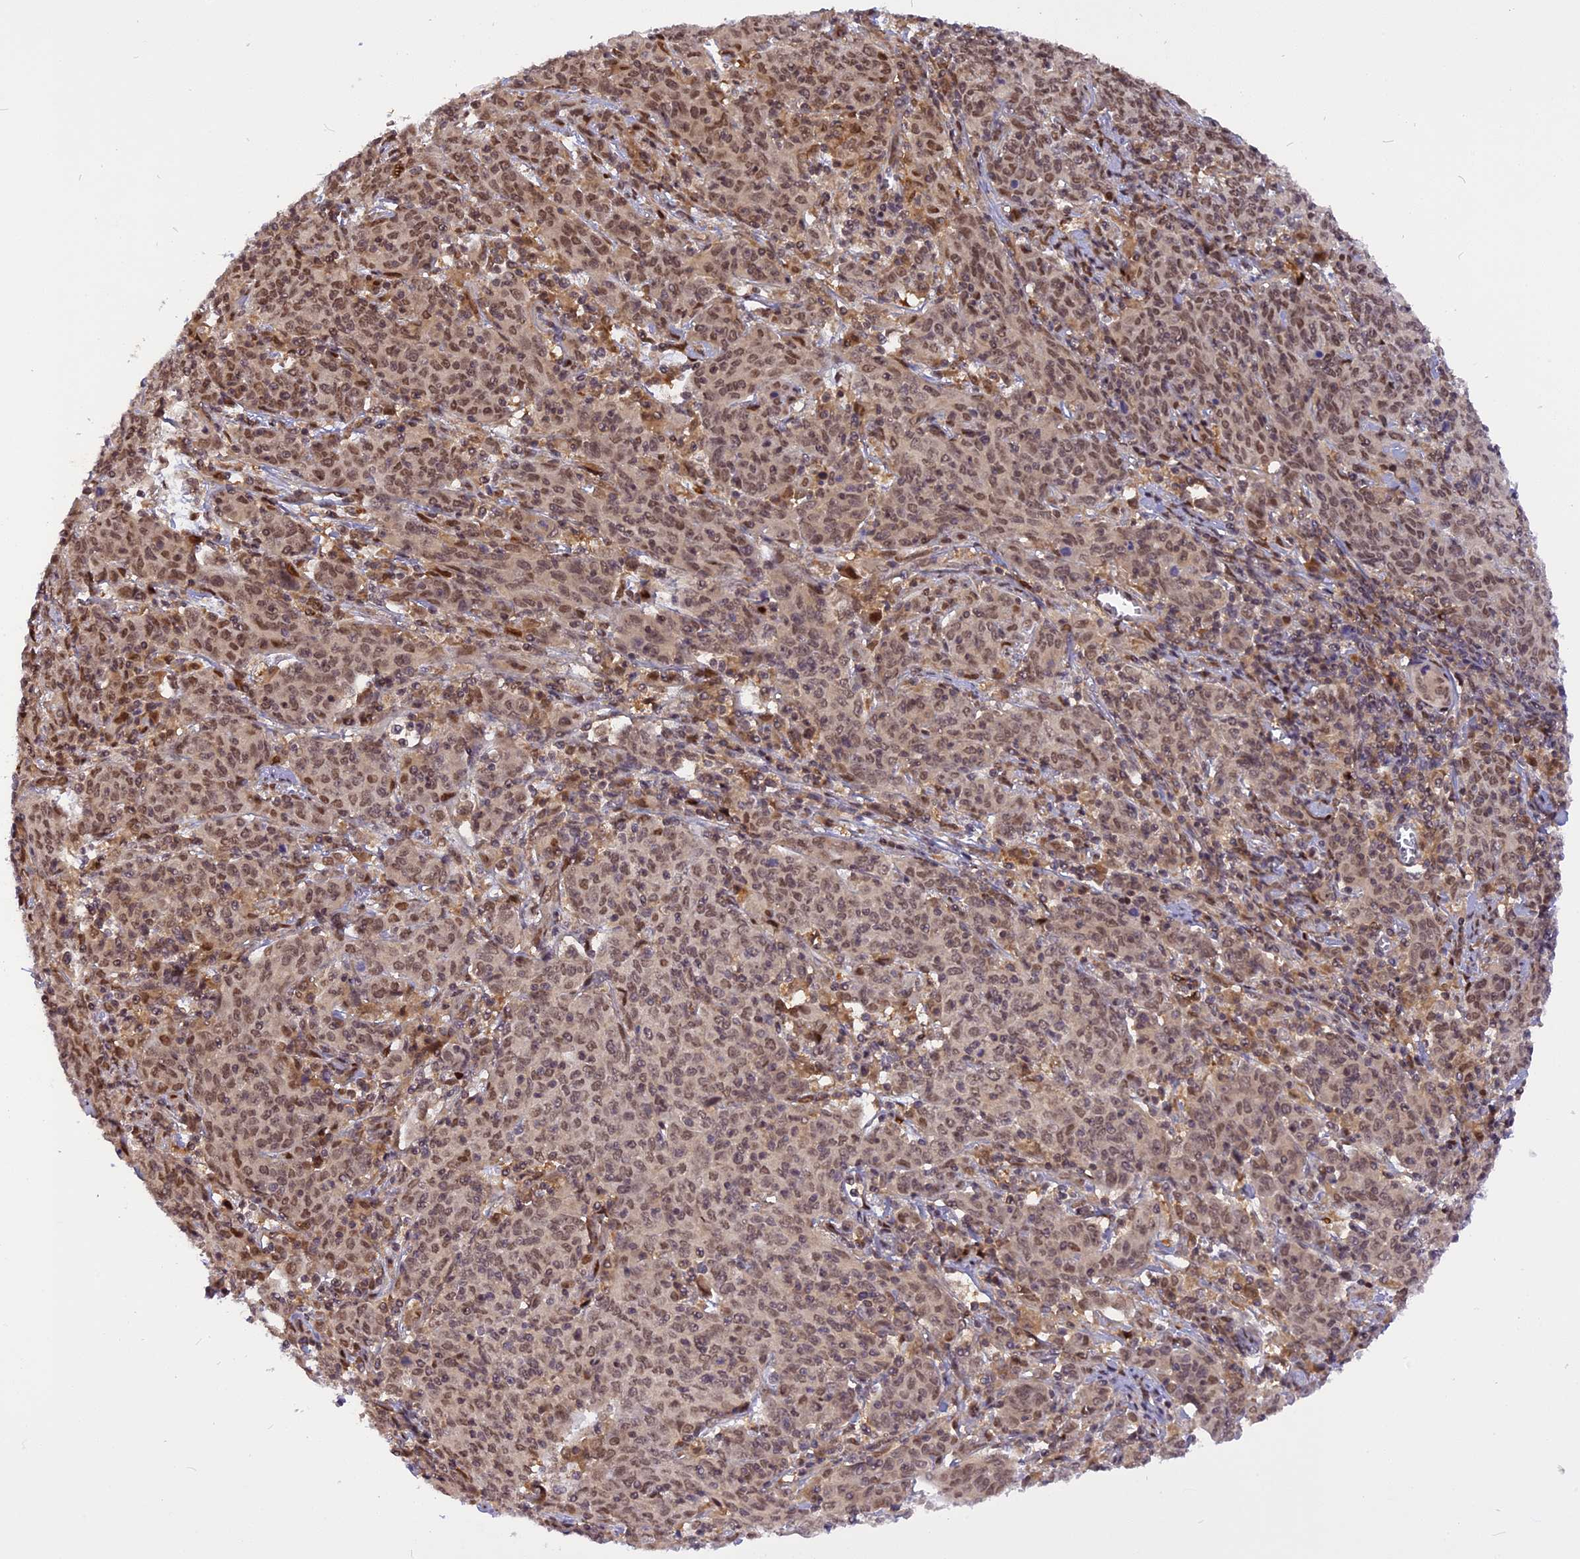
{"staining": {"intensity": "moderate", "quantity": ">75%", "location": "nuclear"}, "tissue": "cervical cancer", "cell_type": "Tumor cells", "image_type": "cancer", "snomed": [{"axis": "morphology", "description": "Squamous cell carcinoma, NOS"}, {"axis": "topography", "description": "Cervix"}], "caption": "Tumor cells exhibit medium levels of moderate nuclear expression in about >75% of cells in human cervical squamous cell carcinoma.", "gene": "RABGGTA", "patient": {"sex": "female", "age": 67}}